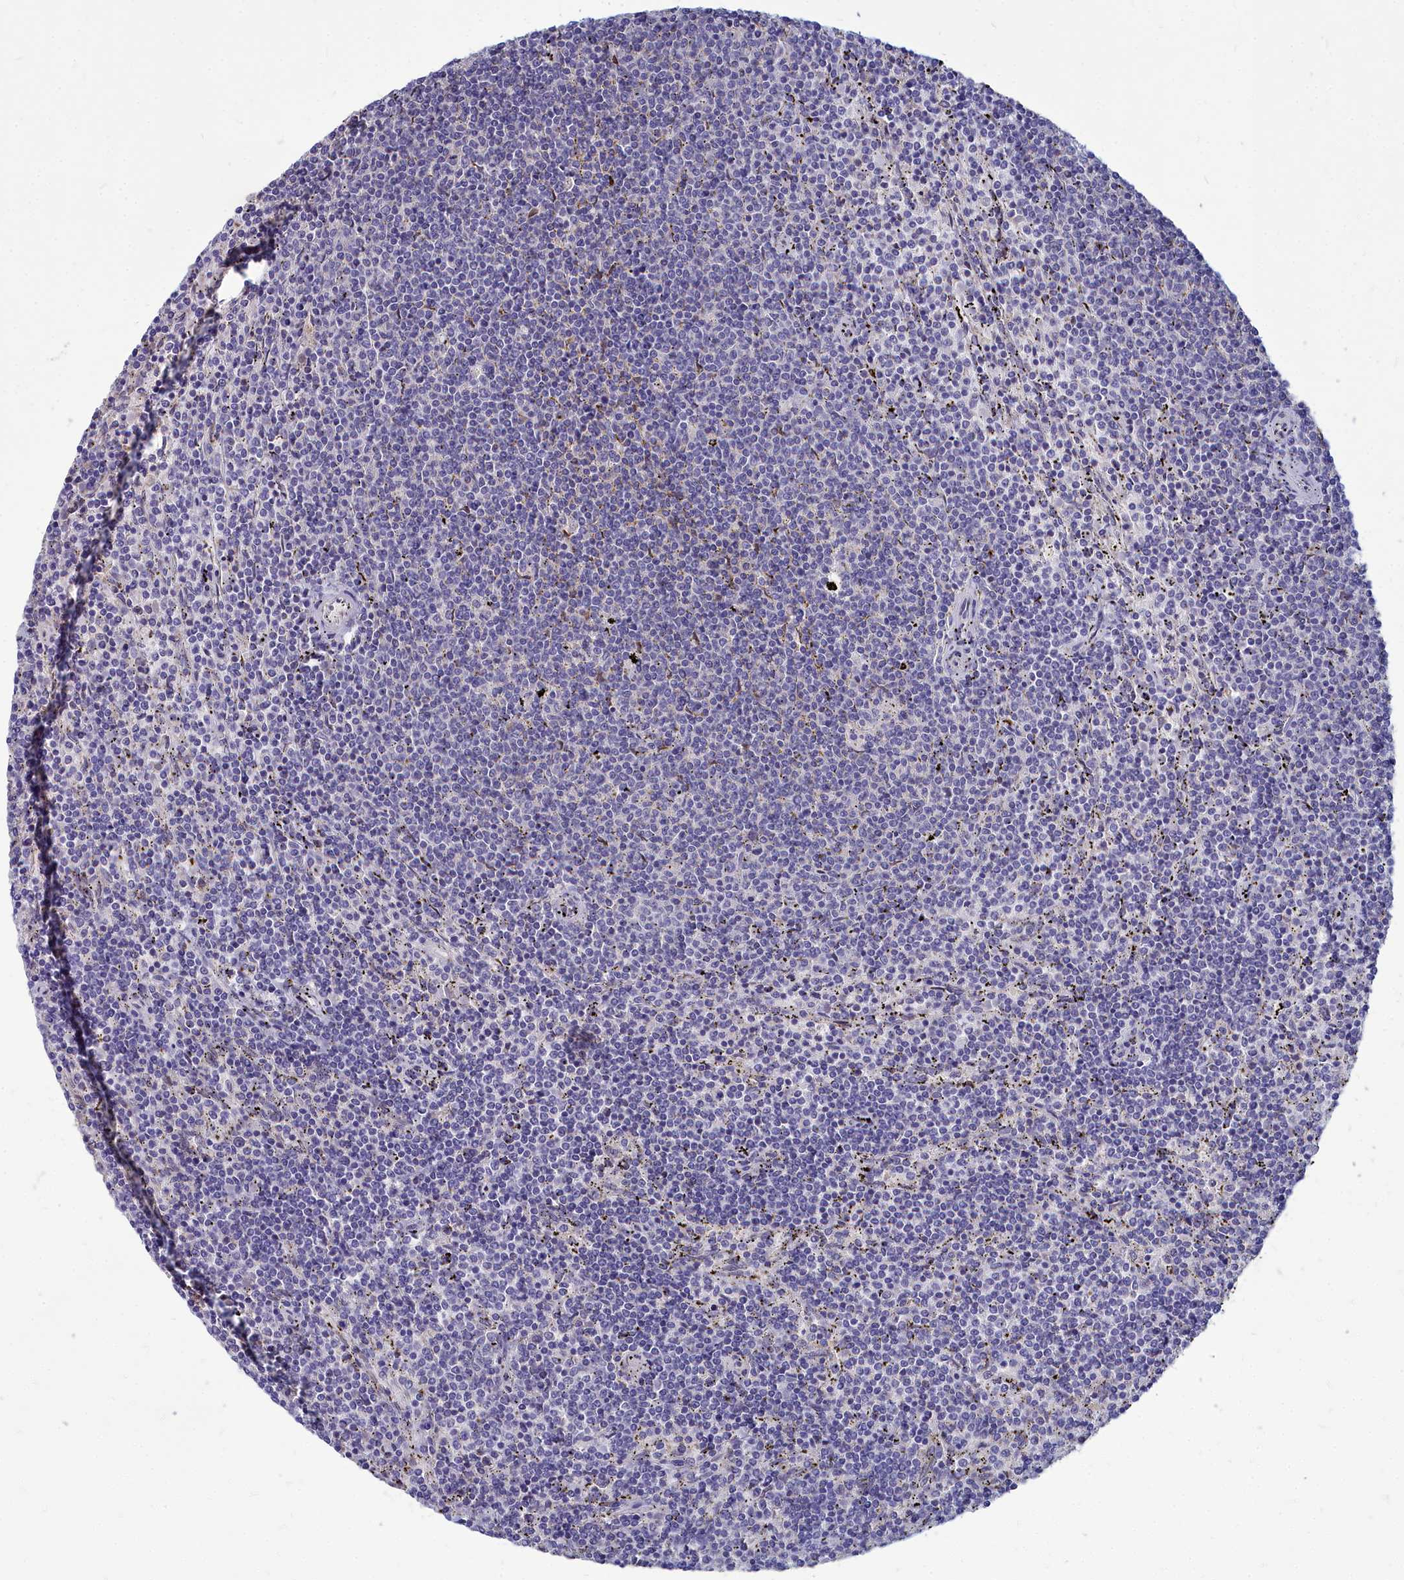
{"staining": {"intensity": "negative", "quantity": "none", "location": "none"}, "tissue": "lymphoma", "cell_type": "Tumor cells", "image_type": "cancer", "snomed": [{"axis": "morphology", "description": "Malignant lymphoma, non-Hodgkin's type, Low grade"}, {"axis": "topography", "description": "Spleen"}], "caption": "Tumor cells are negative for protein expression in human low-grade malignant lymphoma, non-Hodgkin's type. (DAB (3,3'-diaminobenzidine) IHC visualized using brightfield microscopy, high magnification).", "gene": "NOXA1", "patient": {"sex": "female", "age": 50}}